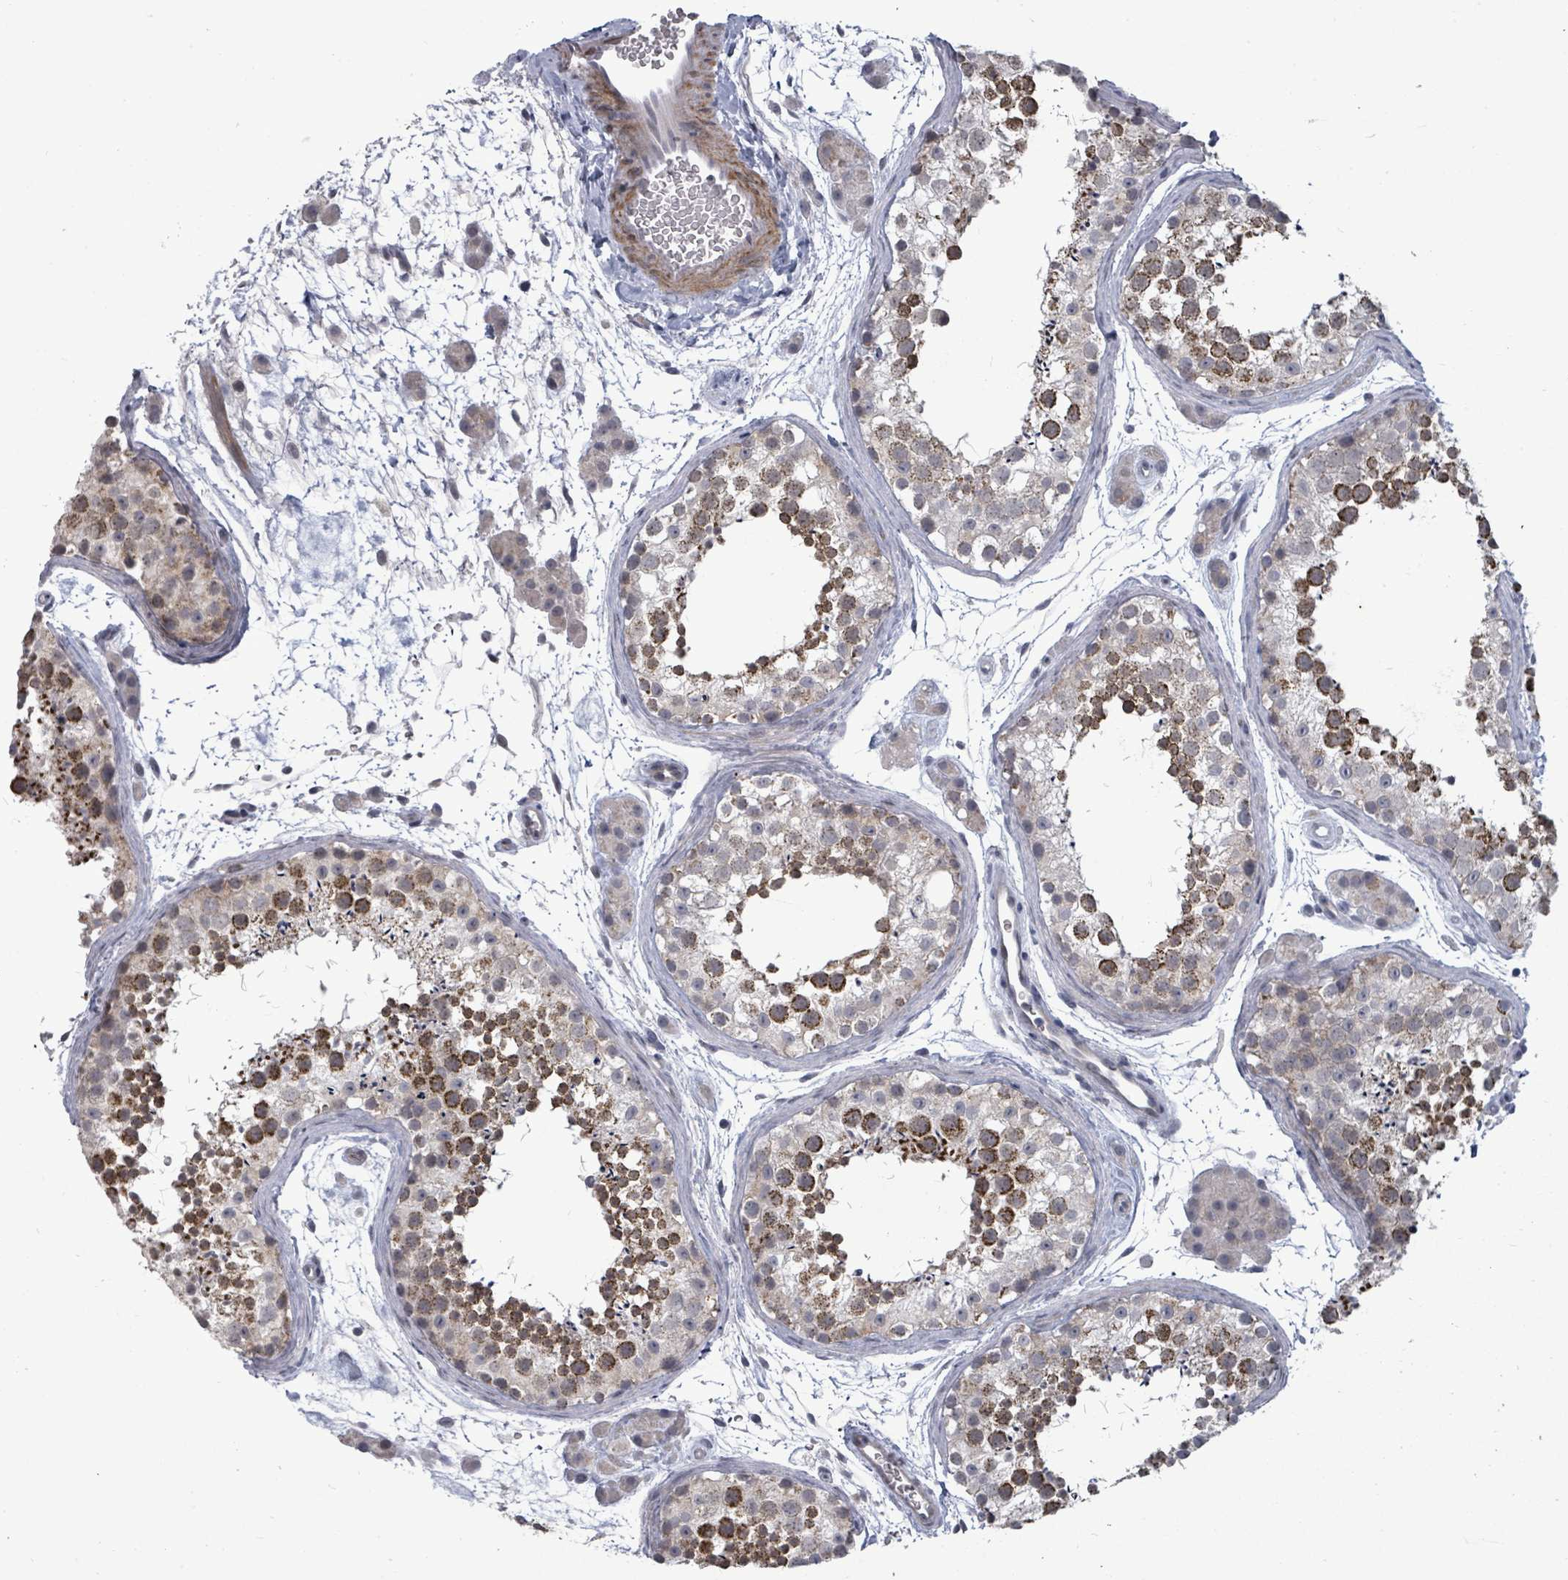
{"staining": {"intensity": "strong", "quantity": "25%-75%", "location": "cytoplasmic/membranous"}, "tissue": "testis", "cell_type": "Cells in seminiferous ducts", "image_type": "normal", "snomed": [{"axis": "morphology", "description": "Normal tissue, NOS"}, {"axis": "topography", "description": "Testis"}], "caption": "High-power microscopy captured an immunohistochemistry (IHC) histopathology image of unremarkable testis, revealing strong cytoplasmic/membranous positivity in approximately 25%-75% of cells in seminiferous ducts. The staining is performed using DAB (3,3'-diaminobenzidine) brown chromogen to label protein expression. The nuclei are counter-stained blue using hematoxylin.", "gene": "PTPN20", "patient": {"sex": "male", "age": 41}}